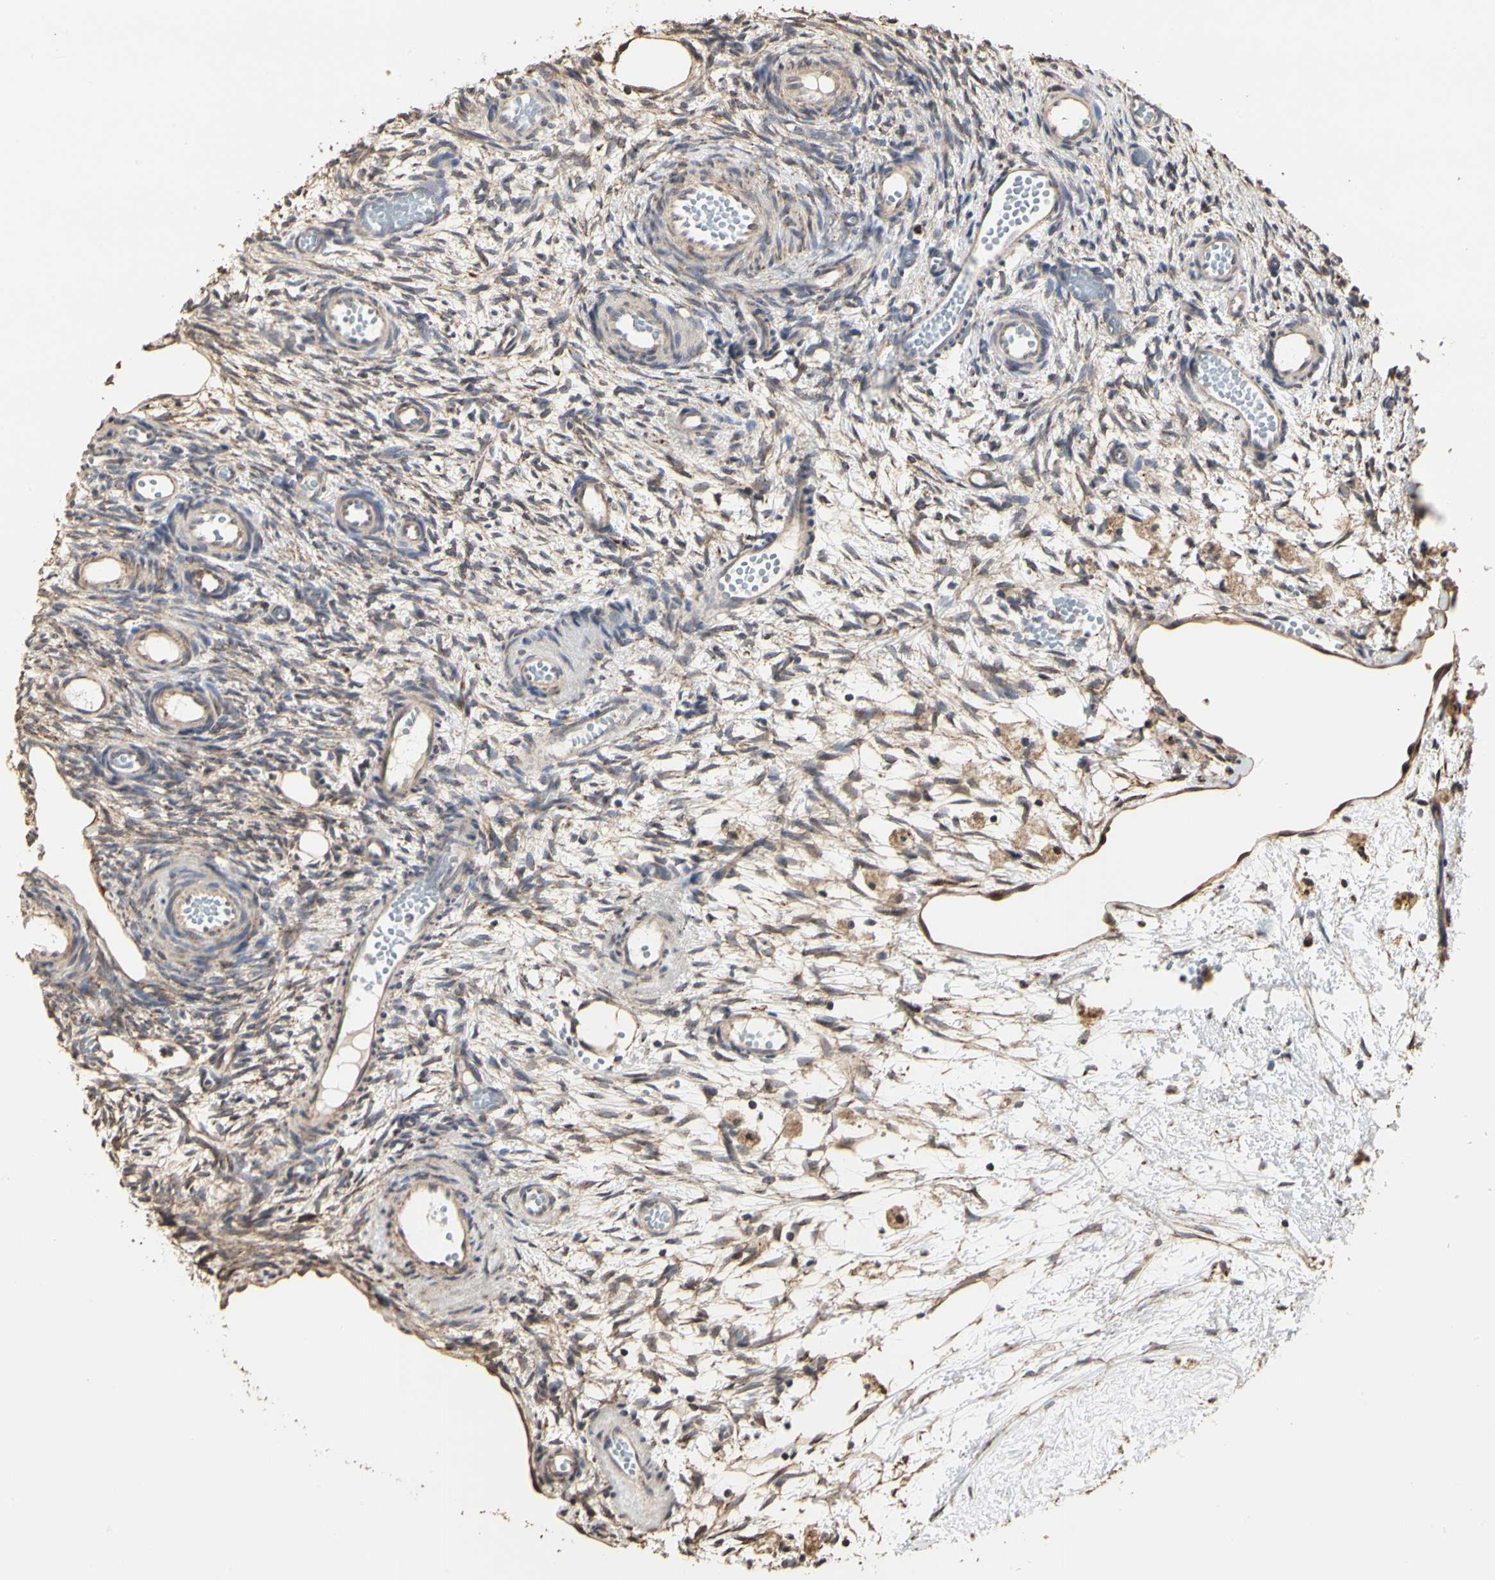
{"staining": {"intensity": "weak", "quantity": ">75%", "location": "cytoplasmic/membranous"}, "tissue": "ovary", "cell_type": "Ovarian stroma cells", "image_type": "normal", "snomed": [{"axis": "morphology", "description": "Normal tissue, NOS"}, {"axis": "topography", "description": "Ovary"}], "caption": "This micrograph displays normal ovary stained with IHC to label a protein in brown. The cytoplasmic/membranous of ovarian stroma cells show weak positivity for the protein. Nuclei are counter-stained blue.", "gene": "TAOK1", "patient": {"sex": "female", "age": 35}}